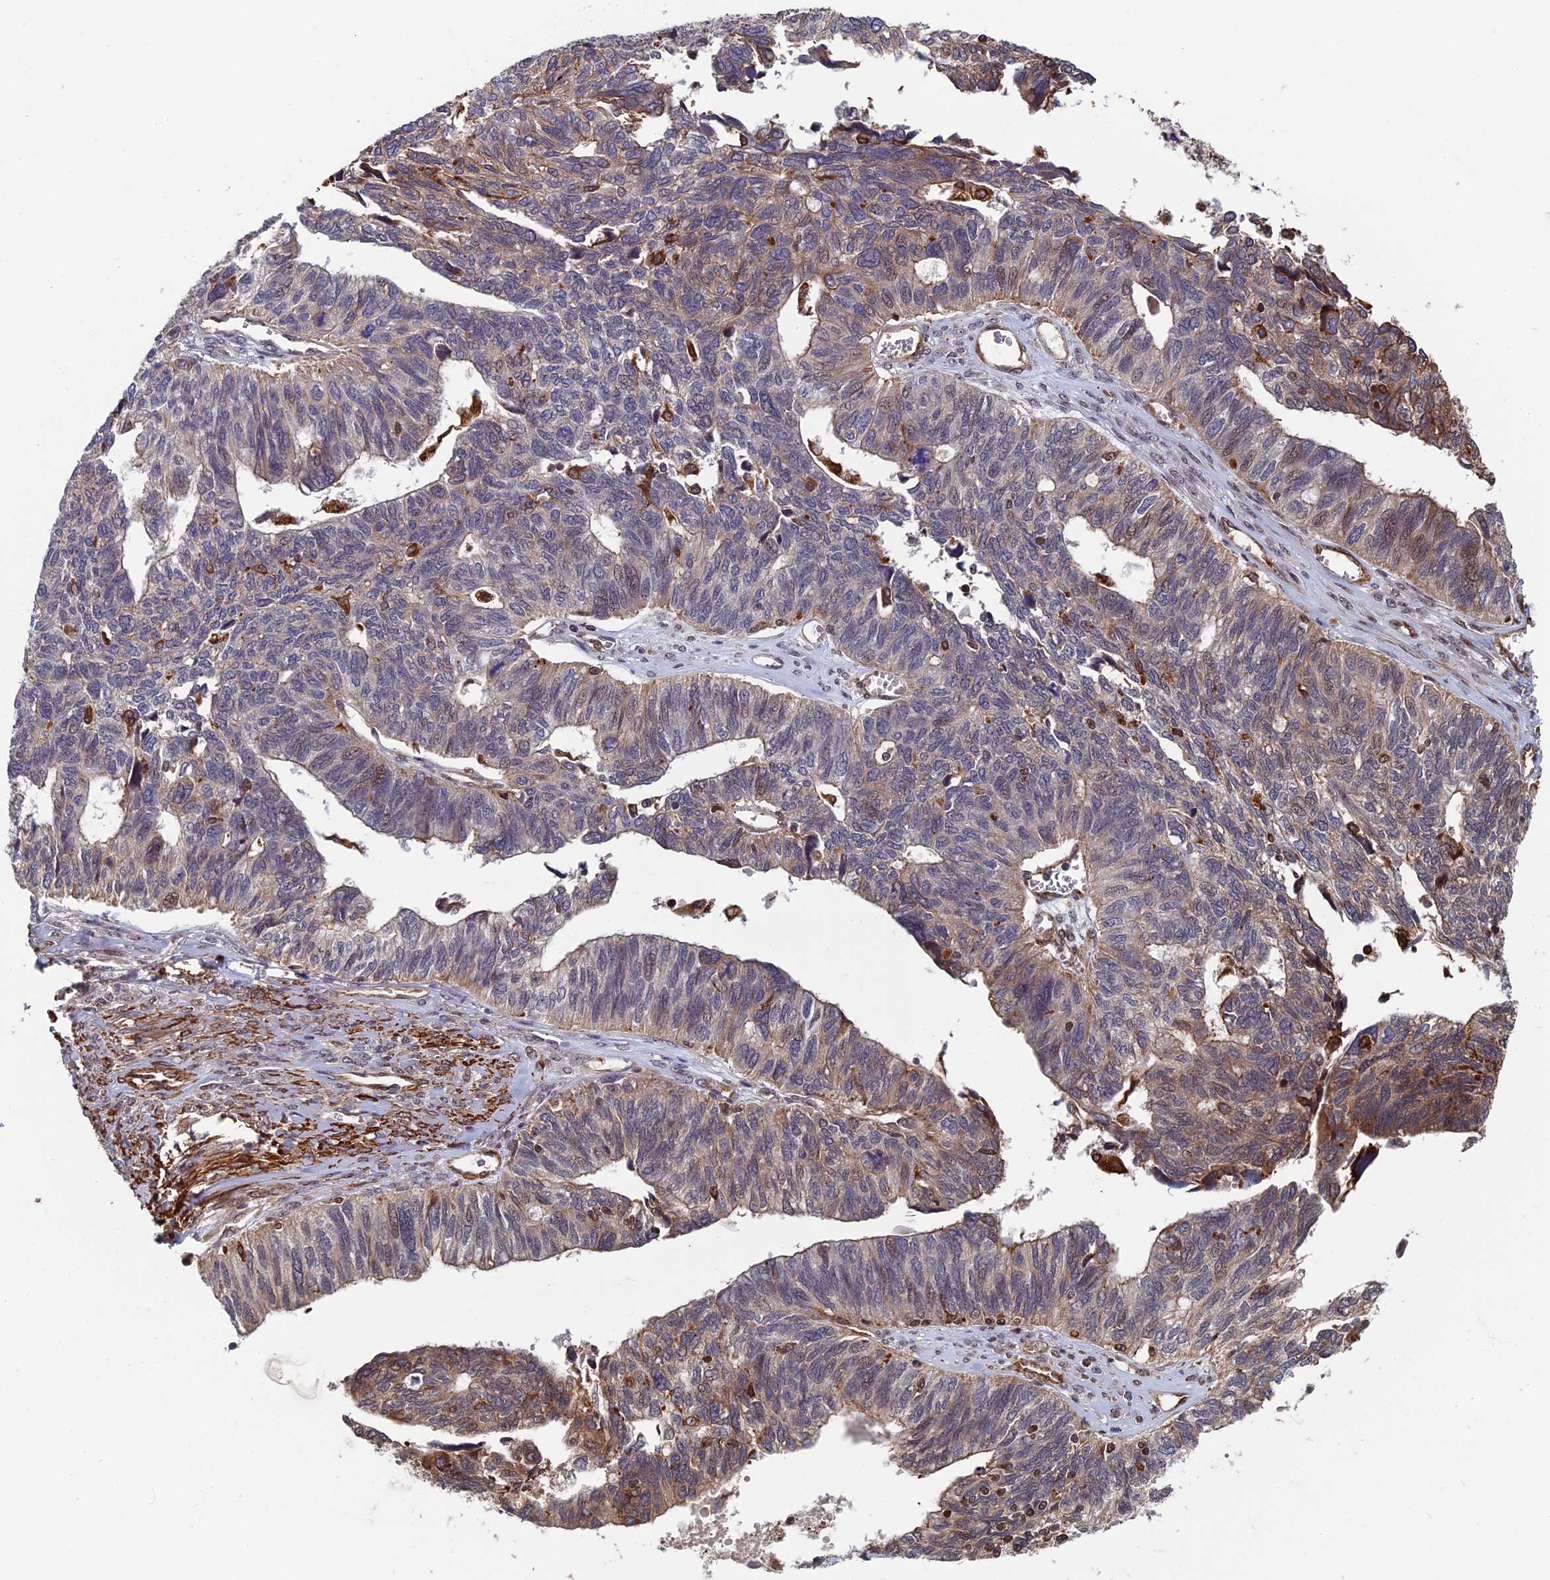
{"staining": {"intensity": "weak", "quantity": "<25%", "location": "cytoplasmic/membranous"}, "tissue": "ovarian cancer", "cell_type": "Tumor cells", "image_type": "cancer", "snomed": [{"axis": "morphology", "description": "Cystadenocarcinoma, serous, NOS"}, {"axis": "topography", "description": "Ovary"}], "caption": "Immunohistochemical staining of ovarian cancer (serous cystadenocarcinoma) shows no significant expression in tumor cells.", "gene": "CTDP1", "patient": {"sex": "female", "age": 79}}